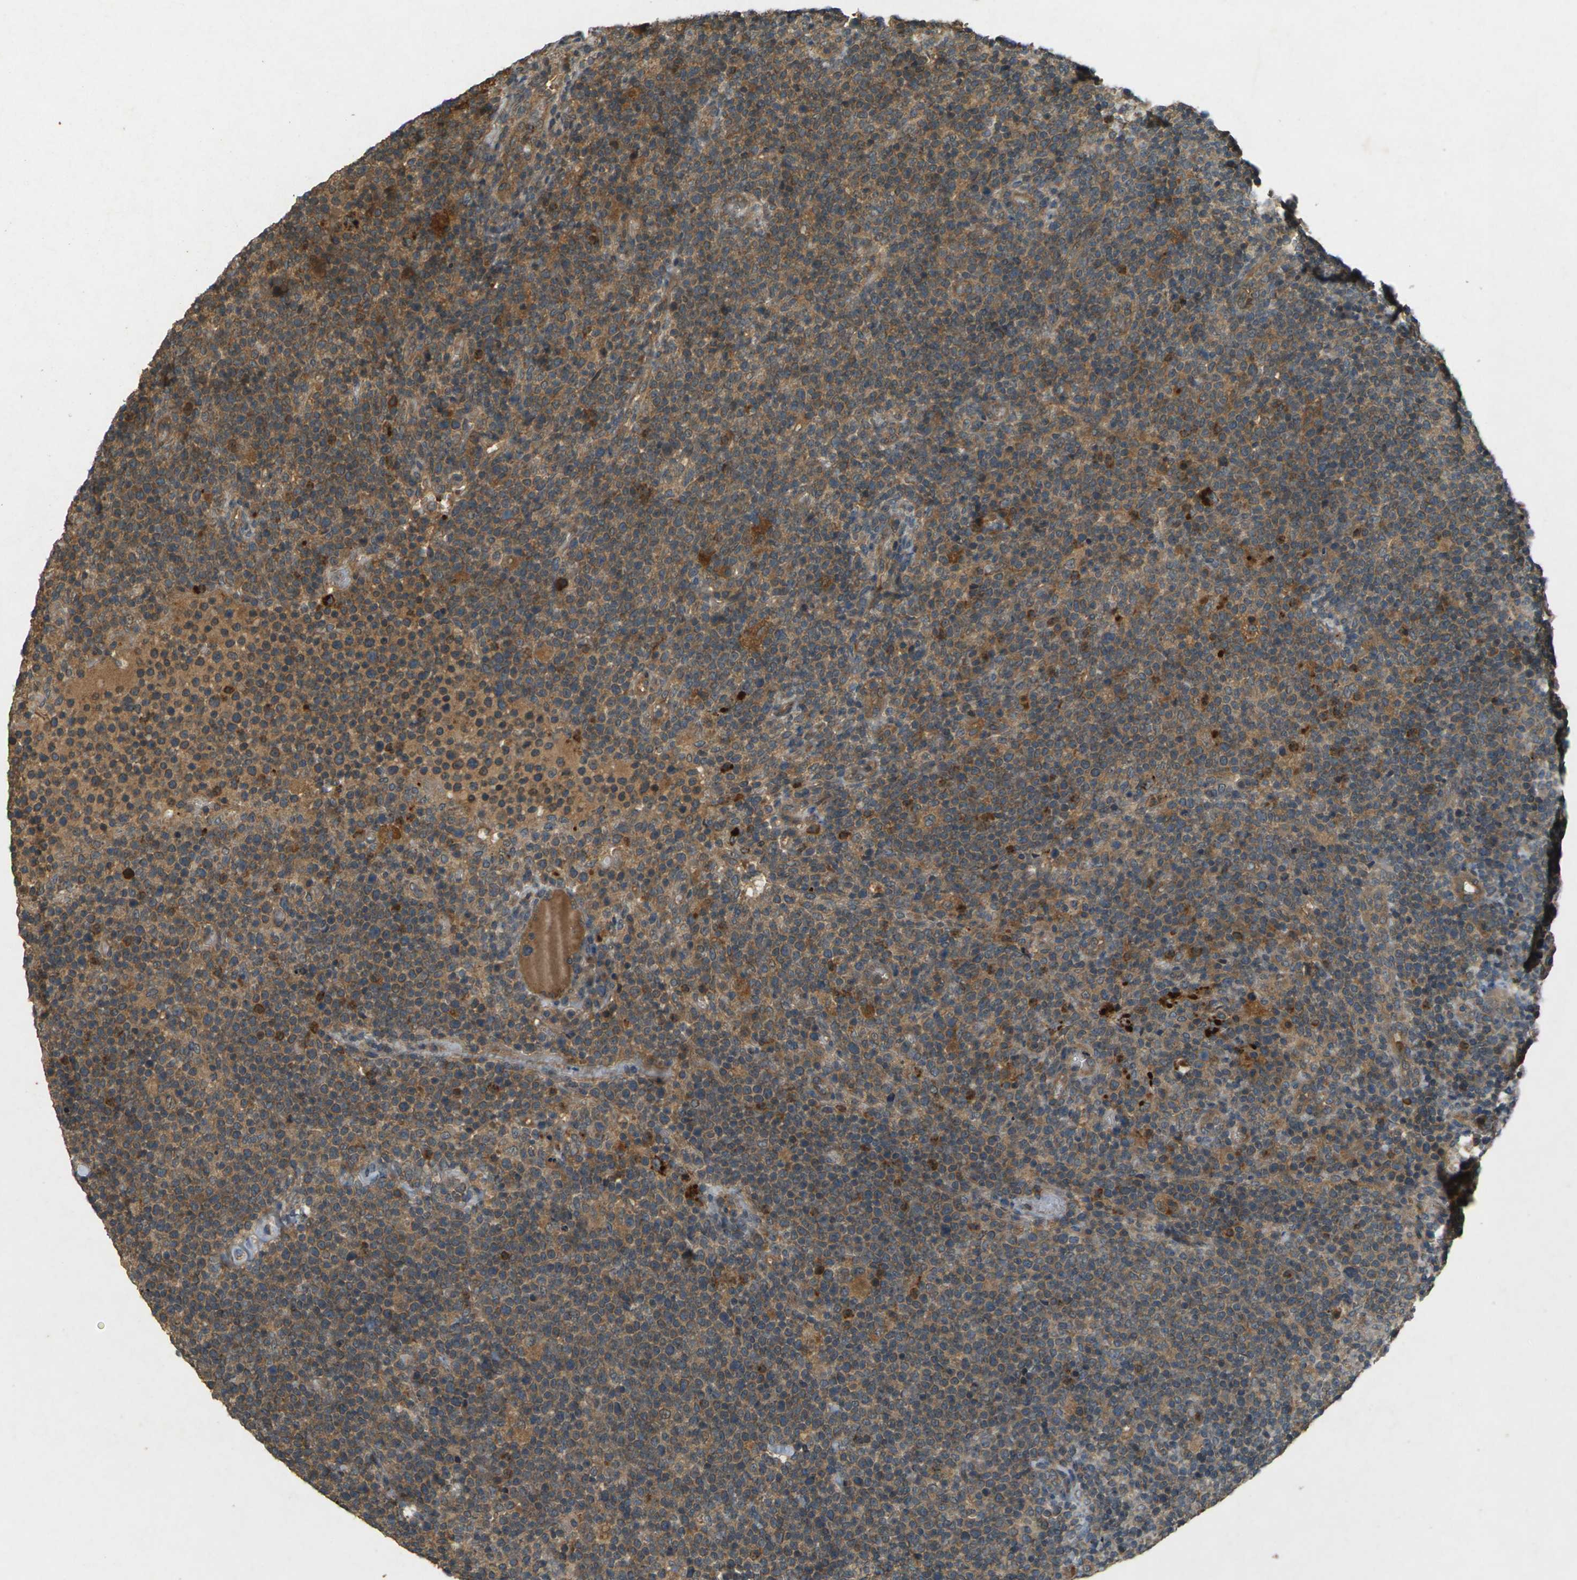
{"staining": {"intensity": "moderate", "quantity": ">75%", "location": "cytoplasmic/membranous"}, "tissue": "lymphoma", "cell_type": "Tumor cells", "image_type": "cancer", "snomed": [{"axis": "morphology", "description": "Malignant lymphoma, non-Hodgkin's type, High grade"}, {"axis": "topography", "description": "Lymph node"}], "caption": "The image exhibits a brown stain indicating the presence of a protein in the cytoplasmic/membranous of tumor cells in high-grade malignant lymphoma, non-Hodgkin's type.", "gene": "TAP1", "patient": {"sex": "male", "age": 61}}